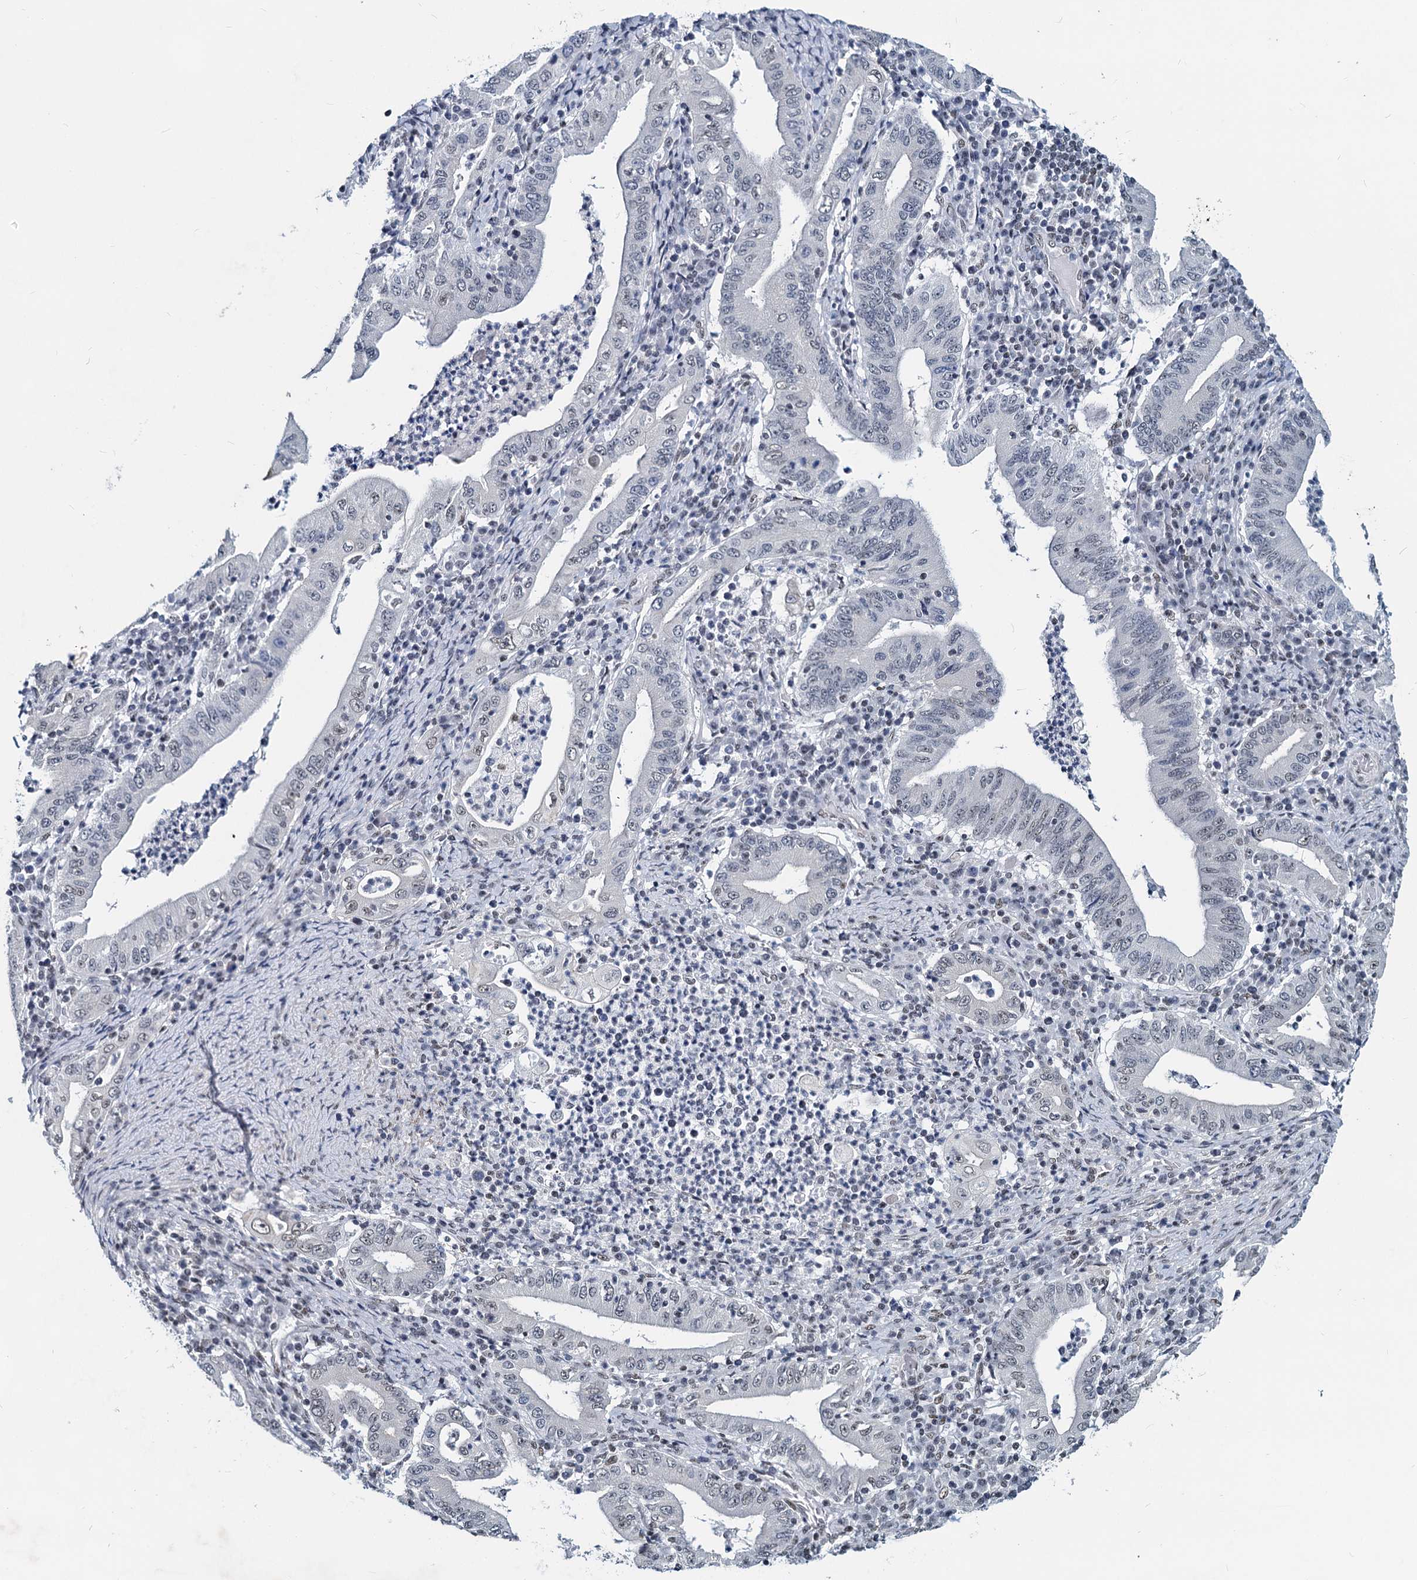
{"staining": {"intensity": "negative", "quantity": "none", "location": "none"}, "tissue": "stomach cancer", "cell_type": "Tumor cells", "image_type": "cancer", "snomed": [{"axis": "morphology", "description": "Normal tissue, NOS"}, {"axis": "morphology", "description": "Adenocarcinoma, NOS"}, {"axis": "topography", "description": "Esophagus"}, {"axis": "topography", "description": "Stomach, upper"}, {"axis": "topography", "description": "Peripheral nerve tissue"}], "caption": "Stomach cancer (adenocarcinoma) was stained to show a protein in brown. There is no significant expression in tumor cells. The staining is performed using DAB (3,3'-diaminobenzidine) brown chromogen with nuclei counter-stained in using hematoxylin.", "gene": "METTL14", "patient": {"sex": "male", "age": 62}}